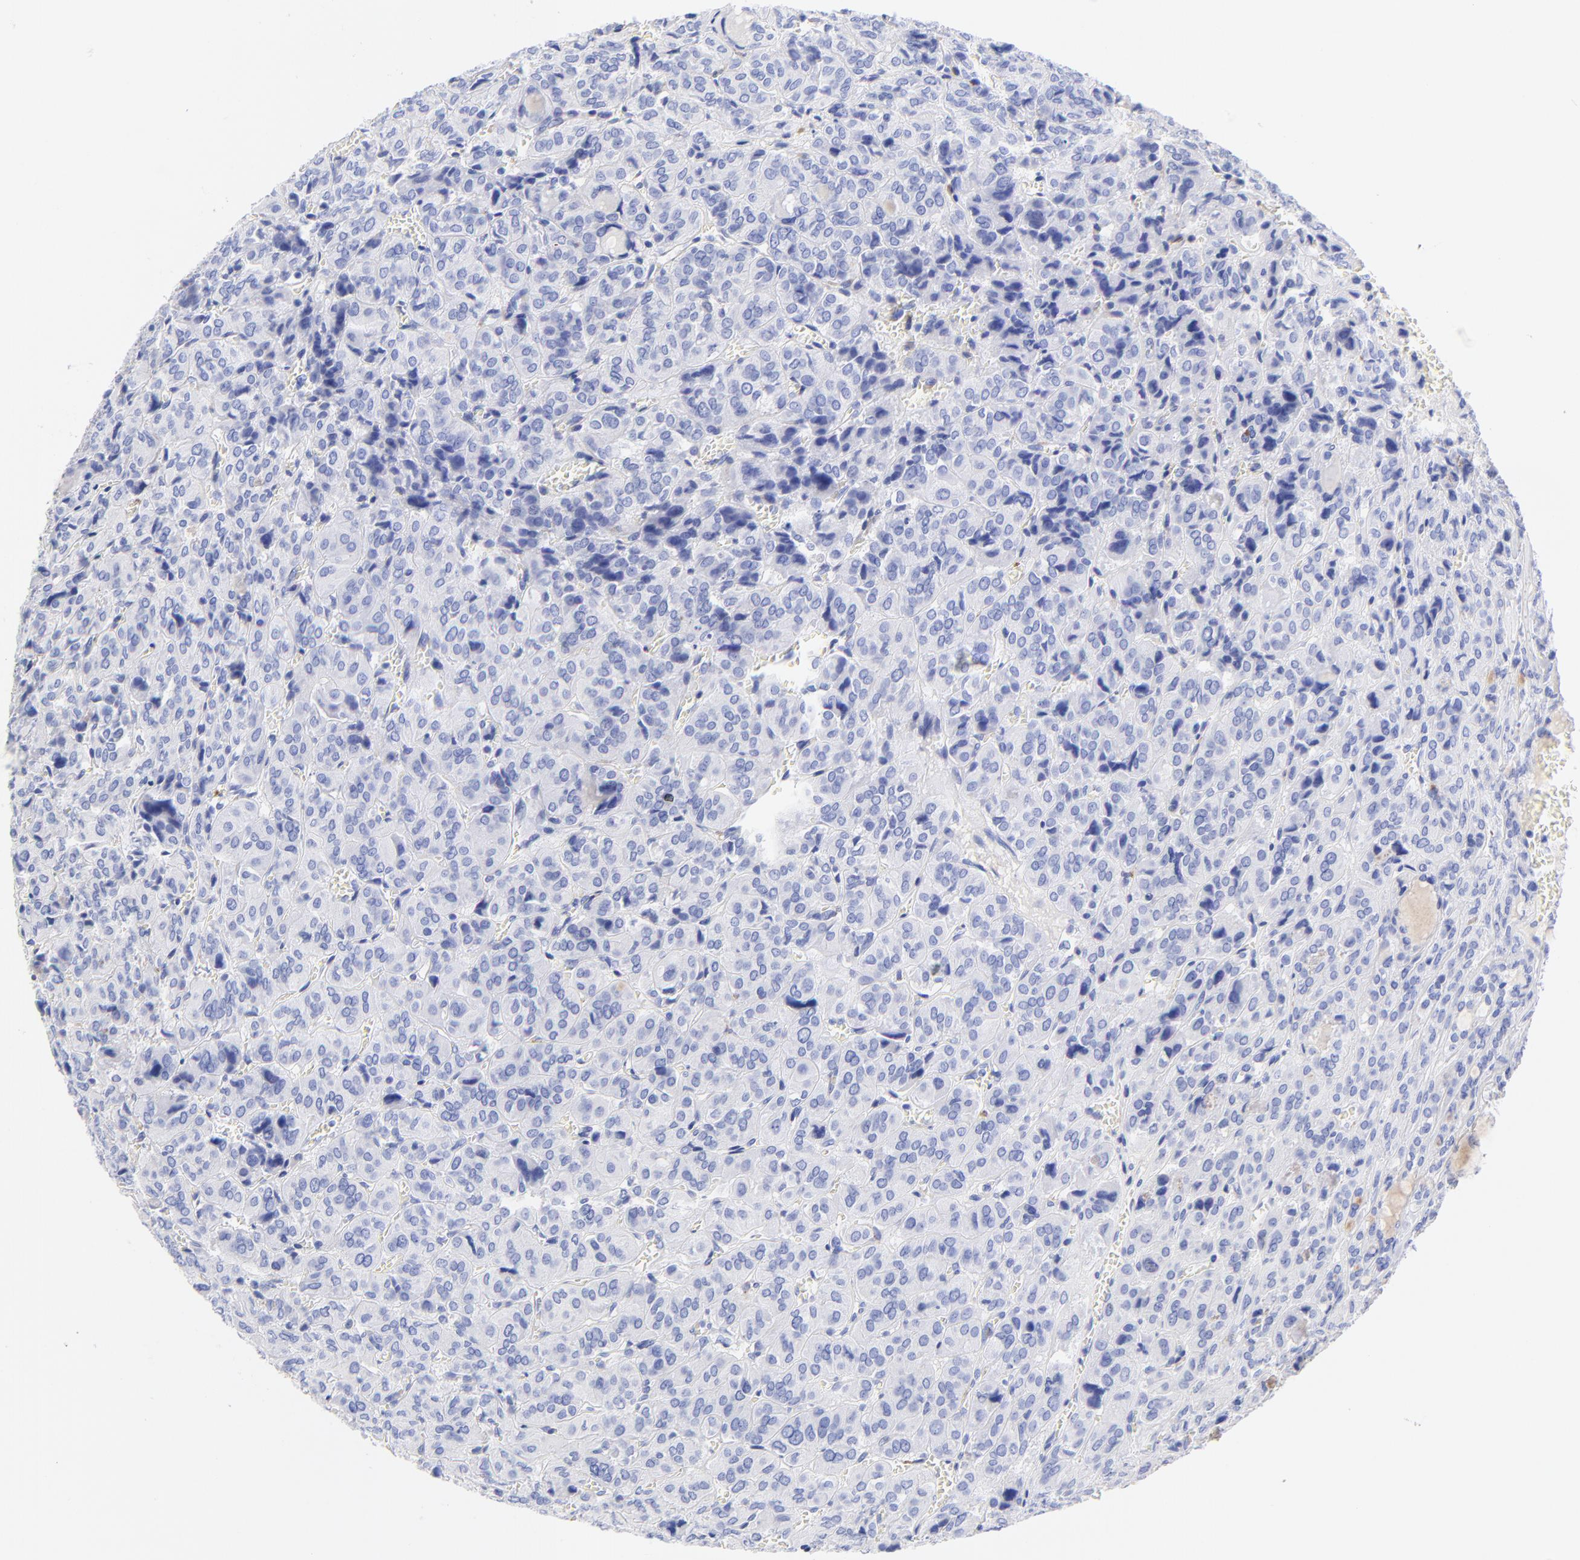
{"staining": {"intensity": "weak", "quantity": "25%-75%", "location": "cytoplasmic/membranous"}, "tissue": "thyroid cancer", "cell_type": "Tumor cells", "image_type": "cancer", "snomed": [{"axis": "morphology", "description": "Follicular adenoma carcinoma, NOS"}, {"axis": "topography", "description": "Thyroid gland"}], "caption": "About 25%-75% of tumor cells in human follicular adenoma carcinoma (thyroid) demonstrate weak cytoplasmic/membranous protein staining as visualized by brown immunohistochemical staining.", "gene": "C1QTNF6", "patient": {"sex": "female", "age": 71}}